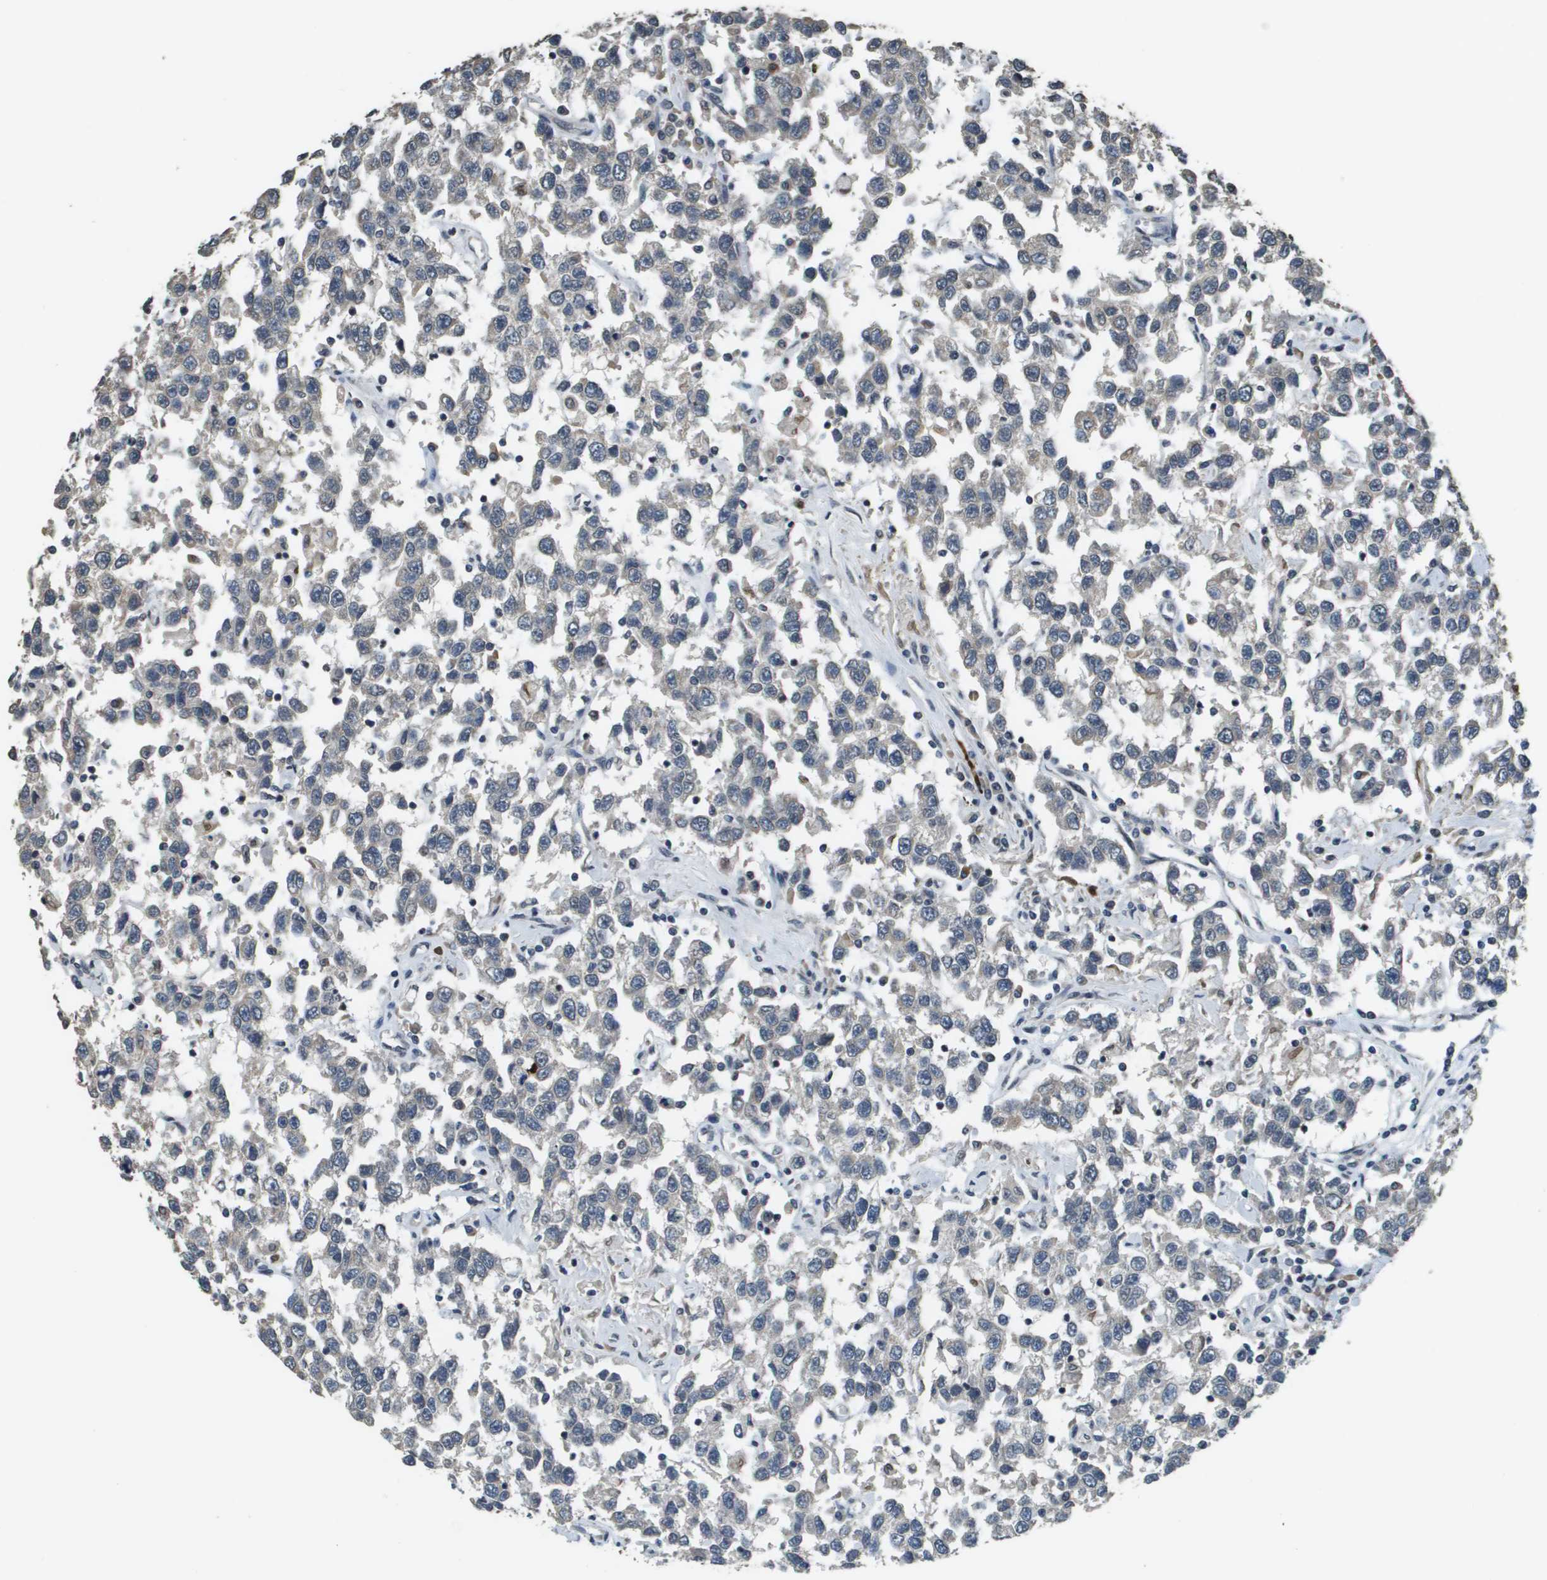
{"staining": {"intensity": "negative", "quantity": "none", "location": "none"}, "tissue": "testis cancer", "cell_type": "Tumor cells", "image_type": "cancer", "snomed": [{"axis": "morphology", "description": "Seminoma, NOS"}, {"axis": "topography", "description": "Testis"}], "caption": "This photomicrograph is of seminoma (testis) stained with IHC to label a protein in brown with the nuclei are counter-stained blue. There is no positivity in tumor cells. (Immunohistochemistry (ihc), brightfield microscopy, high magnification).", "gene": "FANCC", "patient": {"sex": "male", "age": 41}}